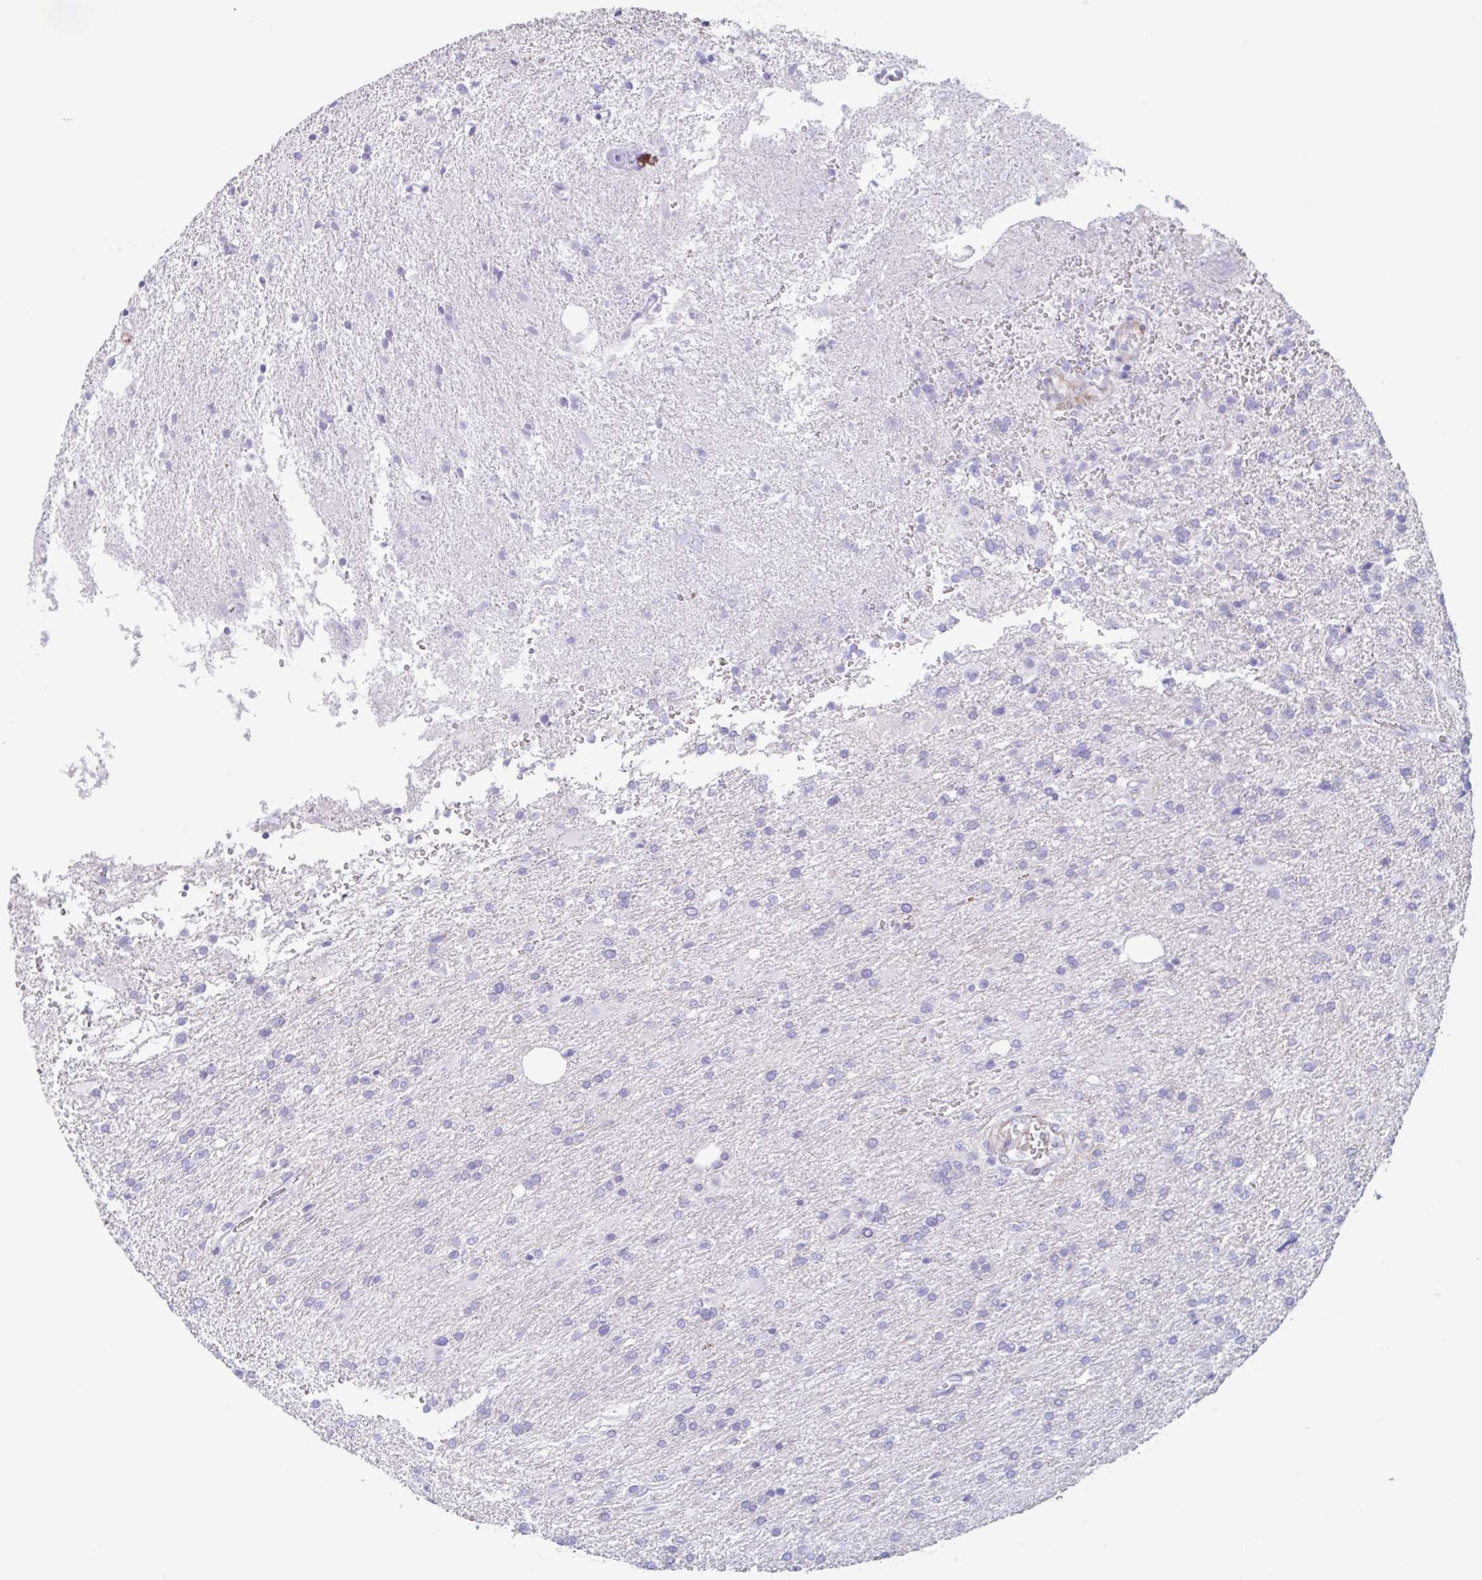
{"staining": {"intensity": "negative", "quantity": "none", "location": "none"}, "tissue": "glioma", "cell_type": "Tumor cells", "image_type": "cancer", "snomed": [{"axis": "morphology", "description": "Glioma, malignant, High grade"}, {"axis": "topography", "description": "Brain"}], "caption": "Tumor cells are negative for brown protein staining in malignant glioma (high-grade).", "gene": "TAS2R41", "patient": {"sex": "male", "age": 56}}